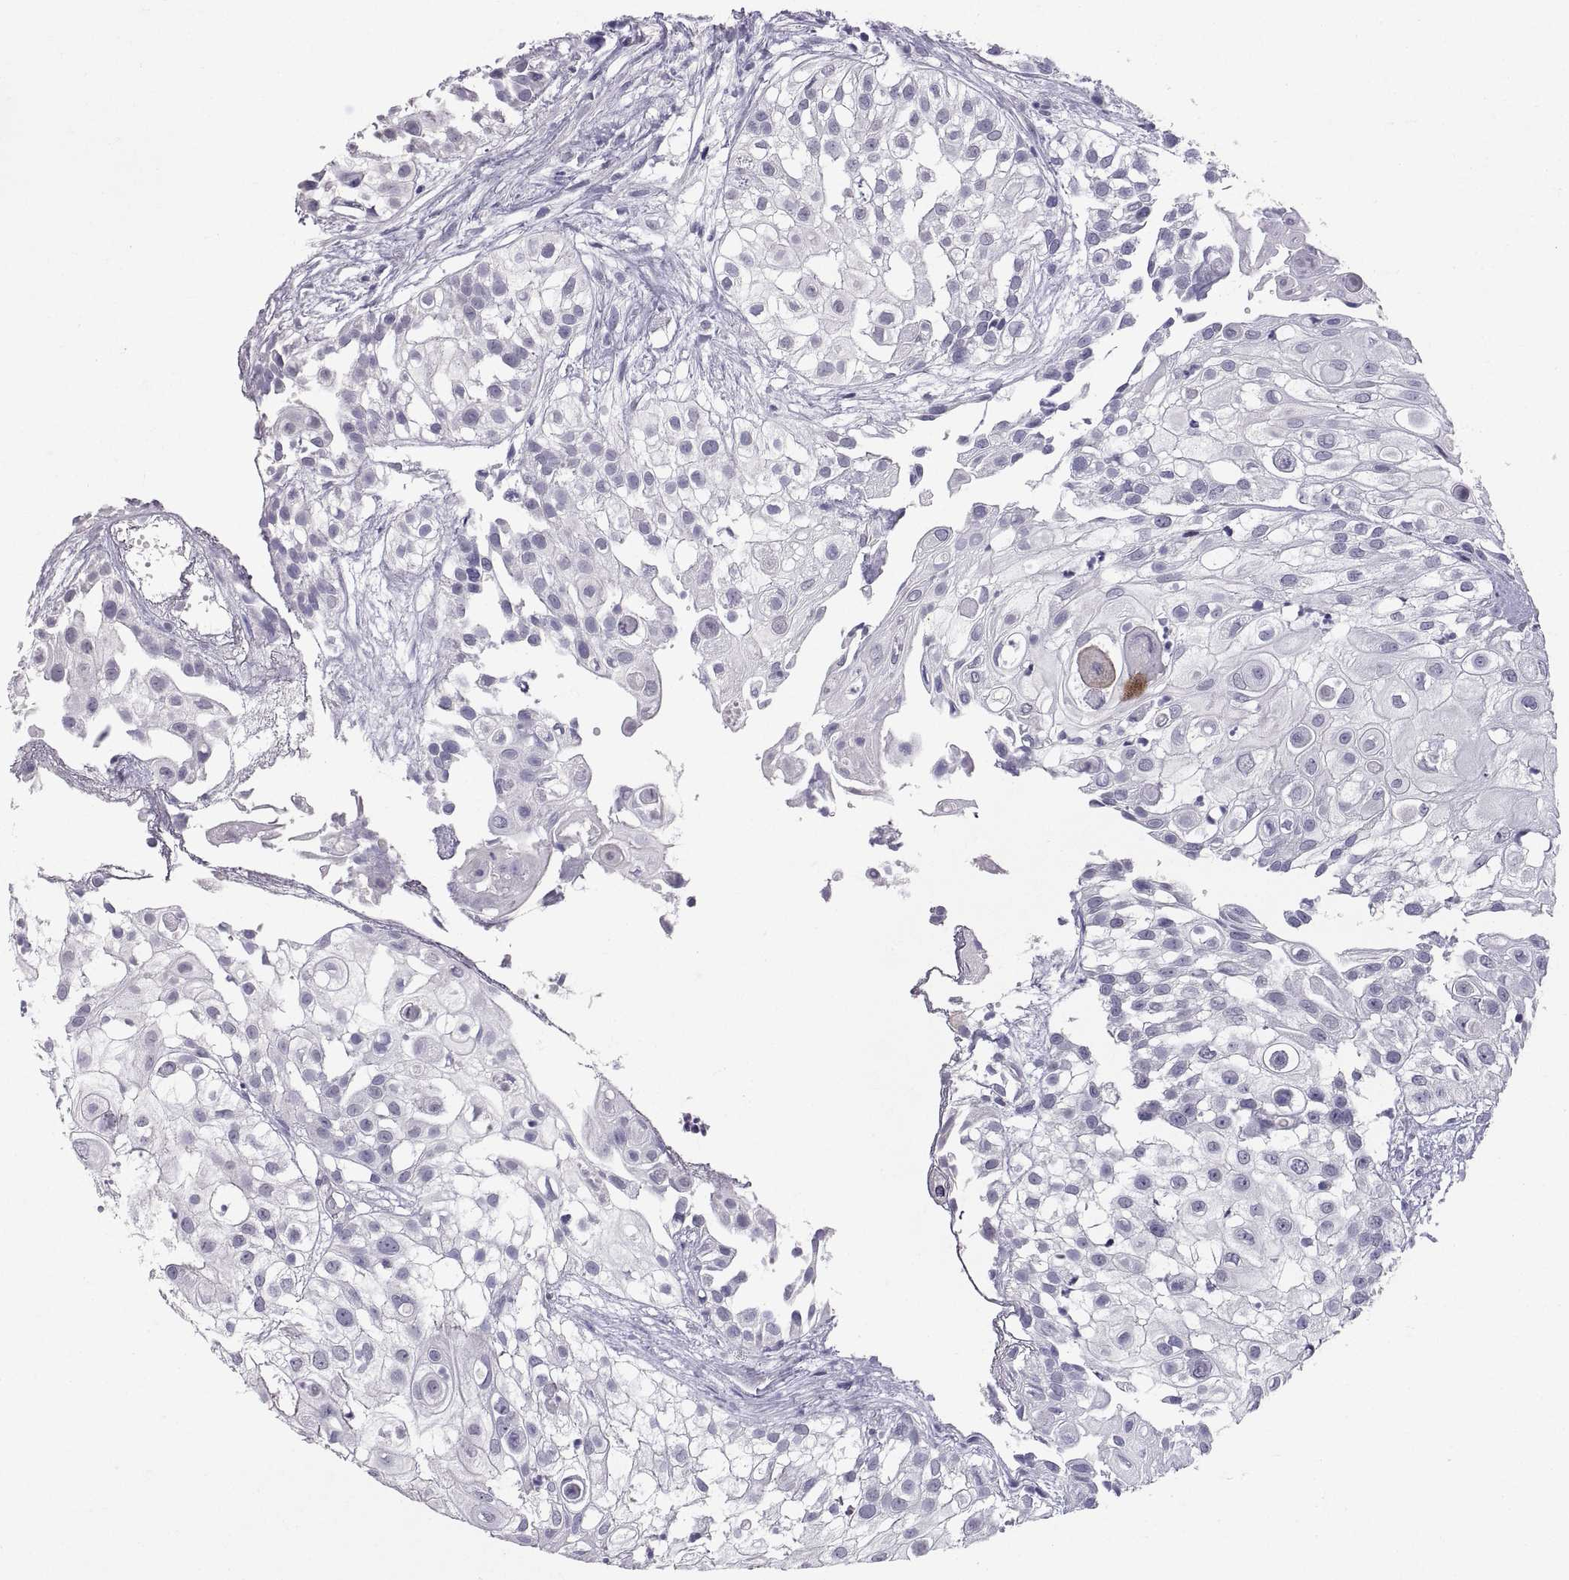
{"staining": {"intensity": "negative", "quantity": "none", "location": "none"}, "tissue": "urothelial cancer", "cell_type": "Tumor cells", "image_type": "cancer", "snomed": [{"axis": "morphology", "description": "Urothelial carcinoma, High grade"}, {"axis": "topography", "description": "Urinary bladder"}], "caption": "An image of human high-grade urothelial carcinoma is negative for staining in tumor cells. (DAB immunohistochemistry (IHC), high magnification).", "gene": "PTN", "patient": {"sex": "female", "age": 79}}